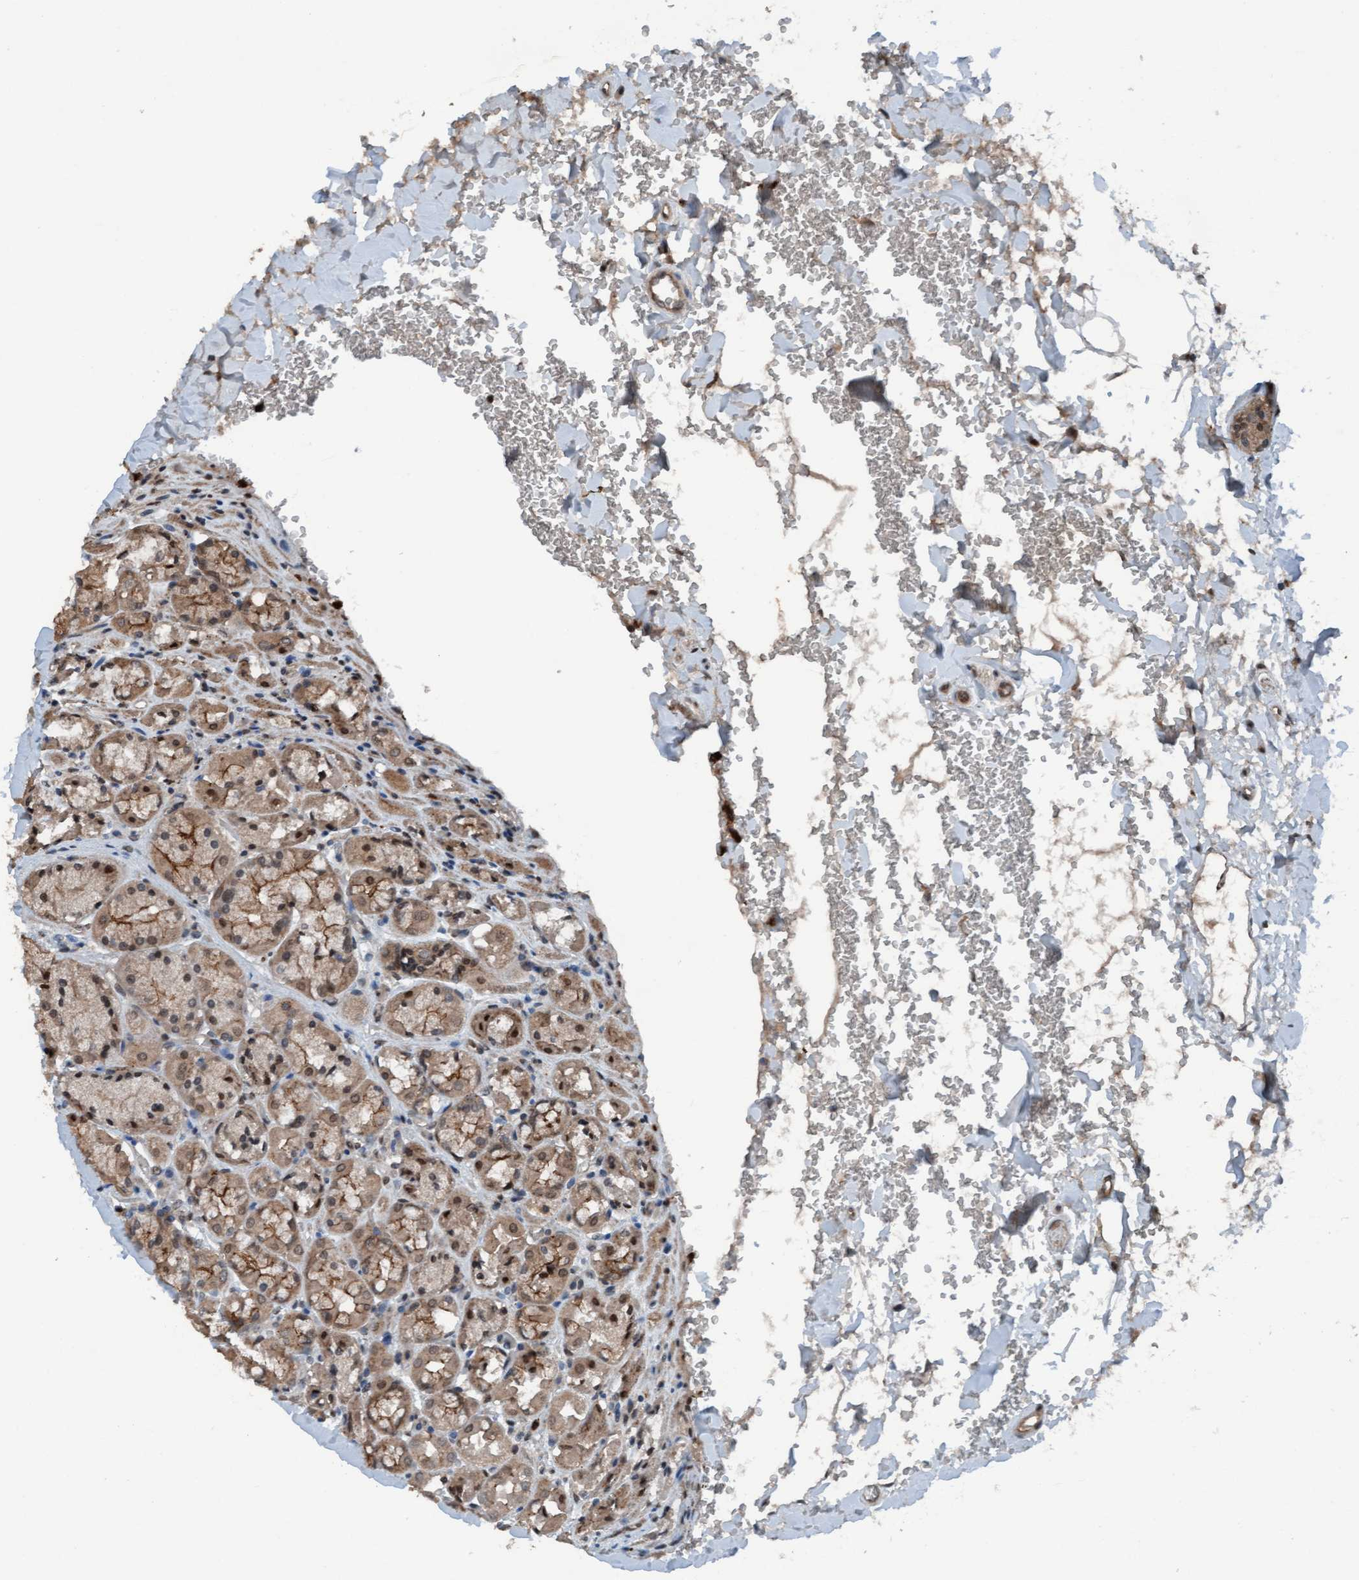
{"staining": {"intensity": "moderate", "quantity": "25%-75%", "location": "cytoplasmic/membranous"}, "tissue": "stomach", "cell_type": "Glandular cells", "image_type": "normal", "snomed": [{"axis": "morphology", "description": "Normal tissue, NOS"}, {"axis": "topography", "description": "Stomach"}], "caption": "This photomicrograph reveals immunohistochemistry (IHC) staining of normal human stomach, with medium moderate cytoplasmic/membranous staining in about 25%-75% of glandular cells.", "gene": "PLXNB2", "patient": {"sex": "male", "age": 42}}